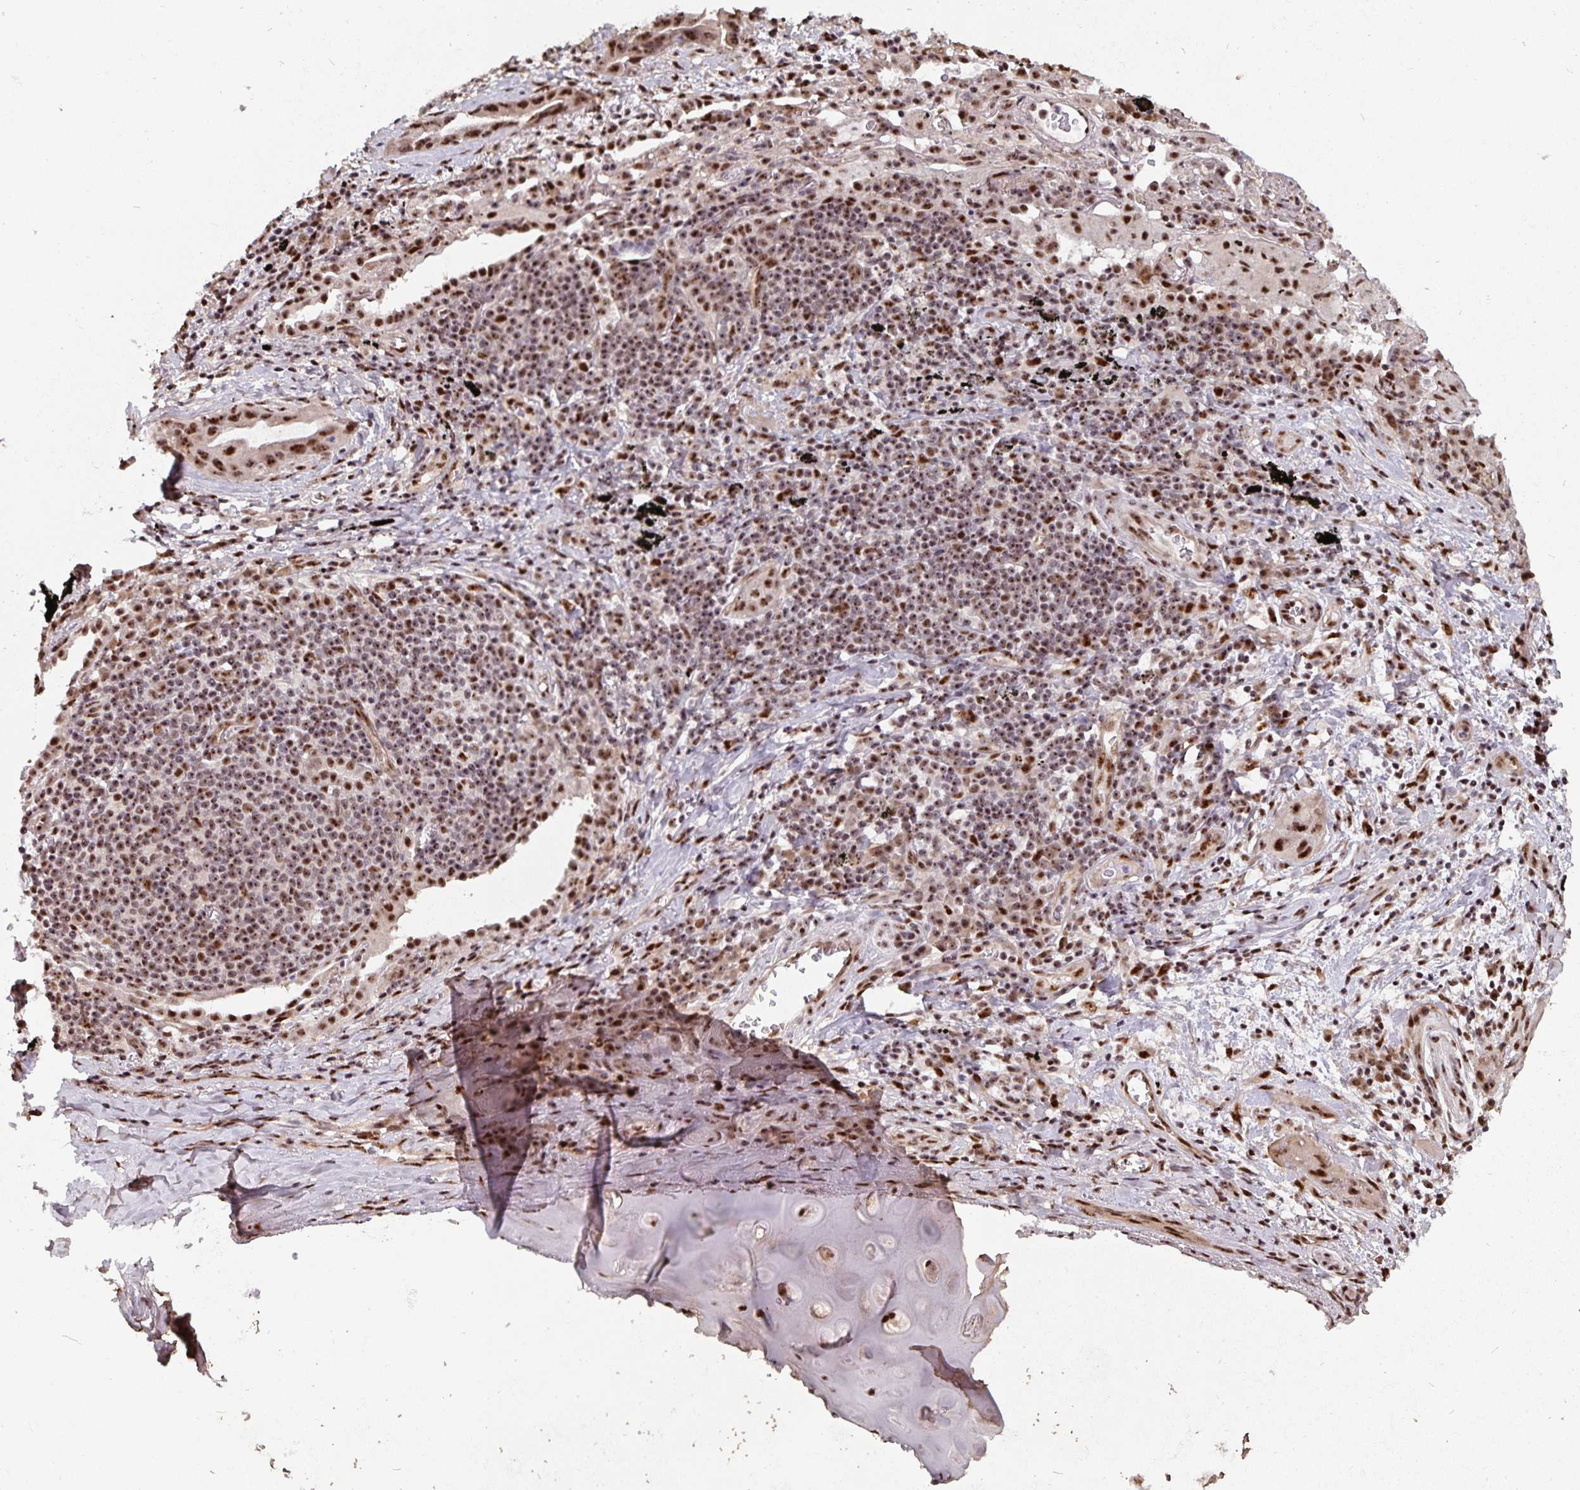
{"staining": {"intensity": "moderate", "quantity": ">75%", "location": "nuclear"}, "tissue": "lung cancer", "cell_type": "Tumor cells", "image_type": "cancer", "snomed": [{"axis": "morphology", "description": "Adenocarcinoma, NOS"}, {"axis": "topography", "description": "Lung"}], "caption": "Immunohistochemistry (IHC) (DAB (3,3'-diaminobenzidine)) staining of lung cancer demonstrates moderate nuclear protein expression in approximately >75% of tumor cells.", "gene": "LAS1L", "patient": {"sex": "male", "age": 65}}